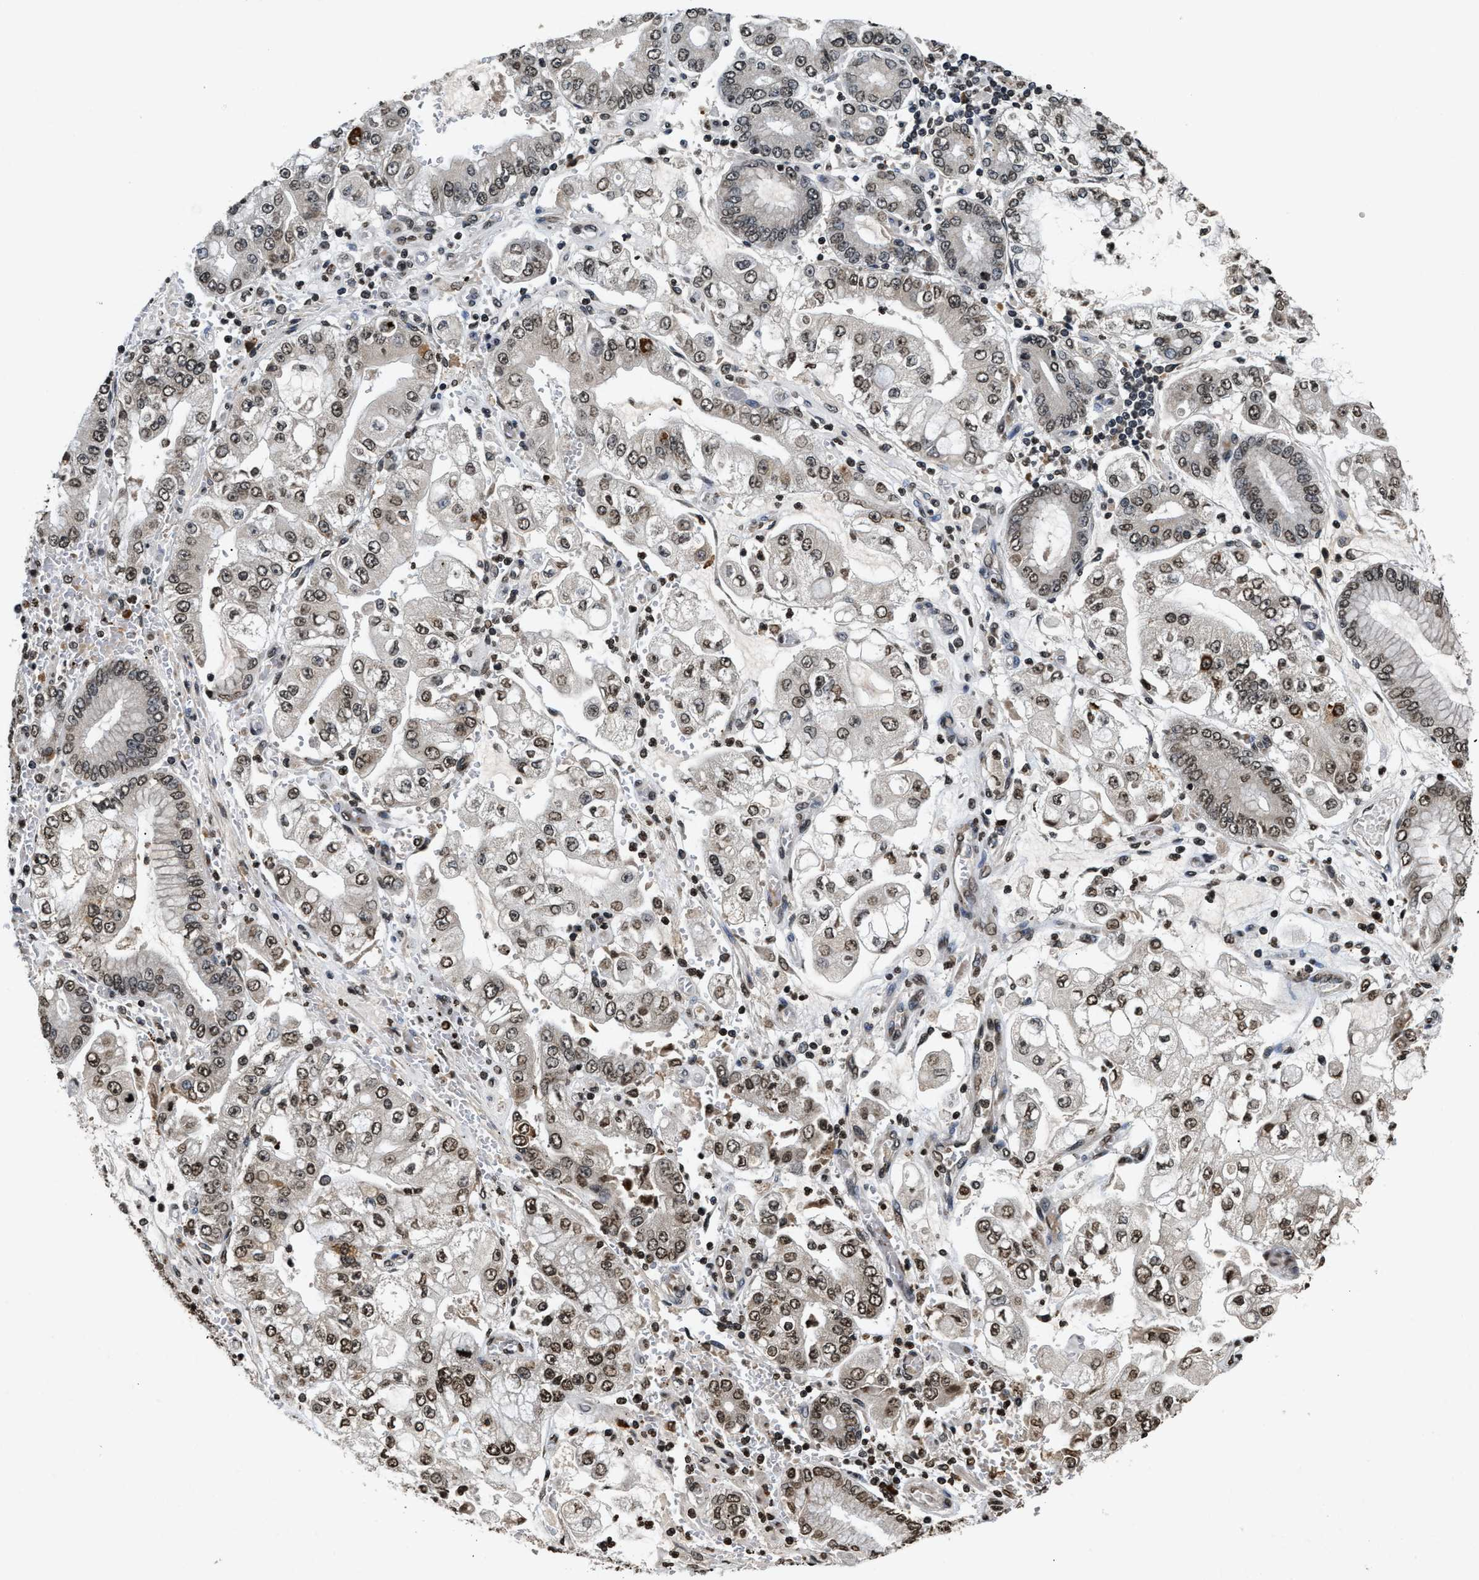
{"staining": {"intensity": "weak", "quantity": ">75%", "location": "nuclear"}, "tissue": "stomach cancer", "cell_type": "Tumor cells", "image_type": "cancer", "snomed": [{"axis": "morphology", "description": "Adenocarcinoma, NOS"}, {"axis": "topography", "description": "Stomach"}], "caption": "Stomach cancer (adenocarcinoma) stained with DAB IHC demonstrates low levels of weak nuclear positivity in about >75% of tumor cells.", "gene": "DNASE1L3", "patient": {"sex": "male", "age": 76}}